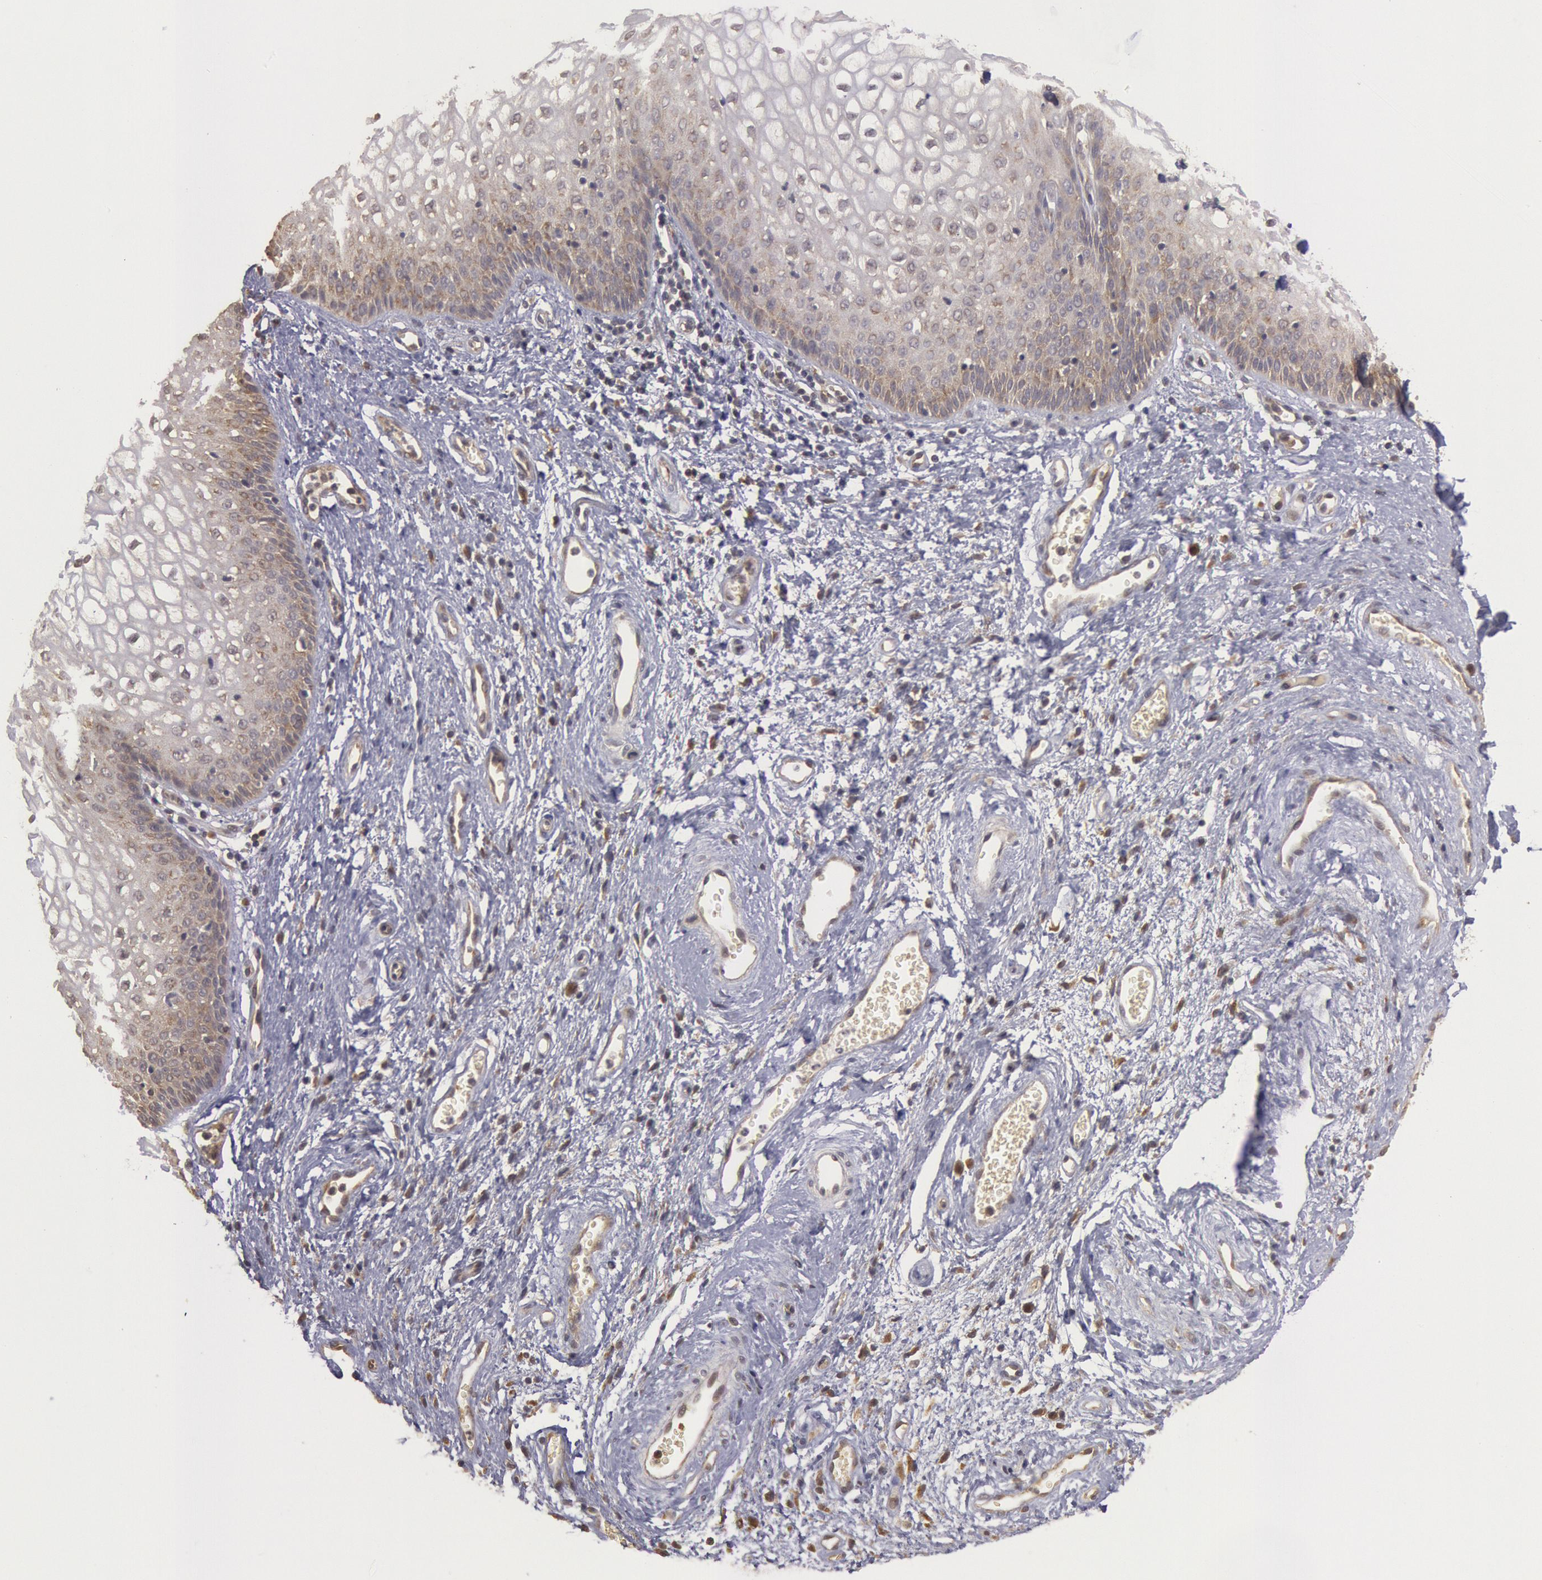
{"staining": {"intensity": "weak", "quantity": "<25%", "location": "cytoplasmic/membranous"}, "tissue": "vagina", "cell_type": "Squamous epithelial cells", "image_type": "normal", "snomed": [{"axis": "morphology", "description": "Normal tissue, NOS"}, {"axis": "topography", "description": "Vagina"}], "caption": "The micrograph displays no significant staining in squamous epithelial cells of vagina.", "gene": "USP14", "patient": {"sex": "female", "age": 34}}